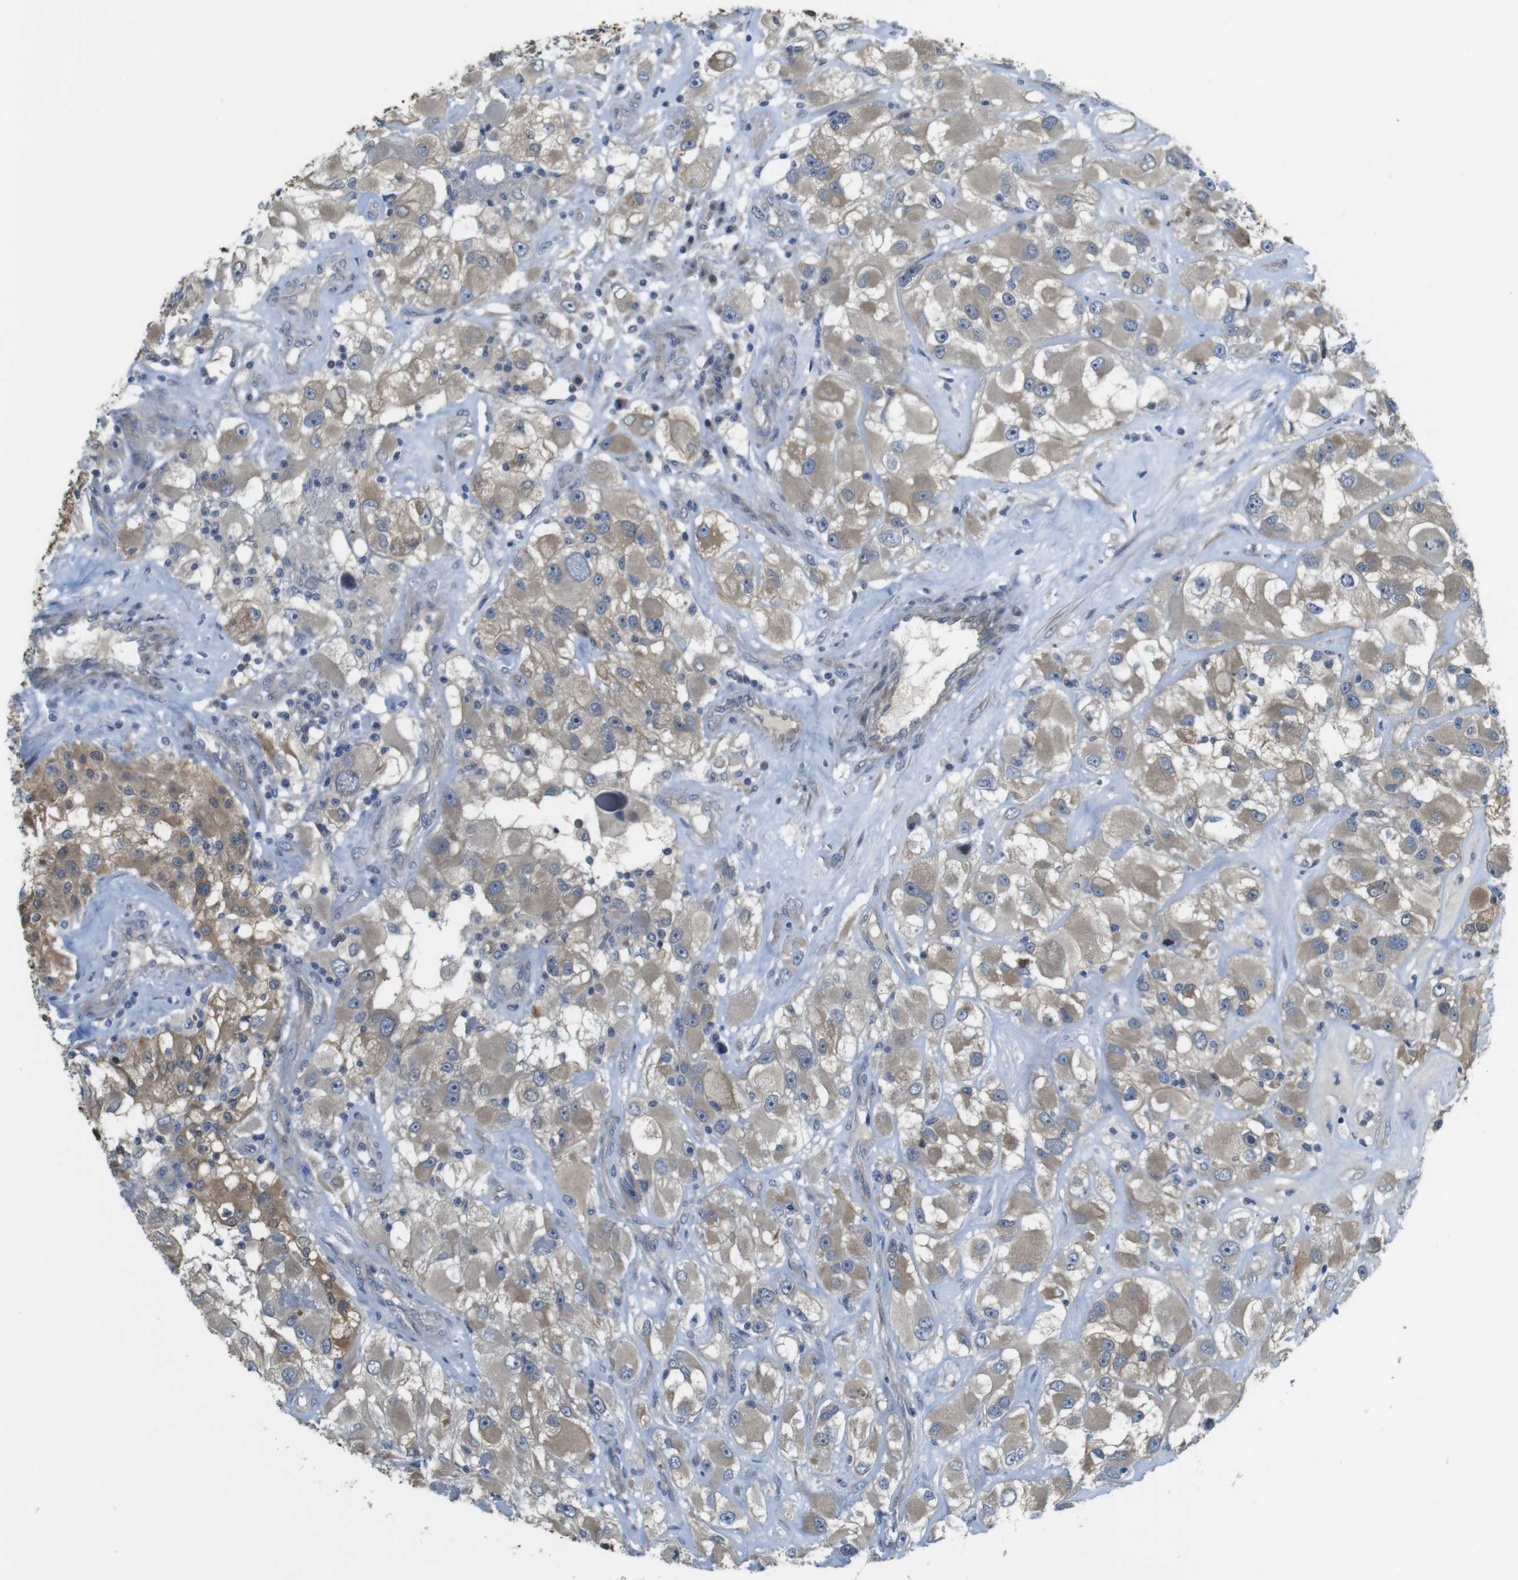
{"staining": {"intensity": "weak", "quantity": ">75%", "location": "cytoplasmic/membranous"}, "tissue": "renal cancer", "cell_type": "Tumor cells", "image_type": "cancer", "snomed": [{"axis": "morphology", "description": "Adenocarcinoma, NOS"}, {"axis": "topography", "description": "Kidney"}], "caption": "Protein staining exhibits weak cytoplasmic/membranous staining in approximately >75% of tumor cells in renal cancer (adenocarcinoma).", "gene": "ABHD15", "patient": {"sex": "female", "age": 52}}